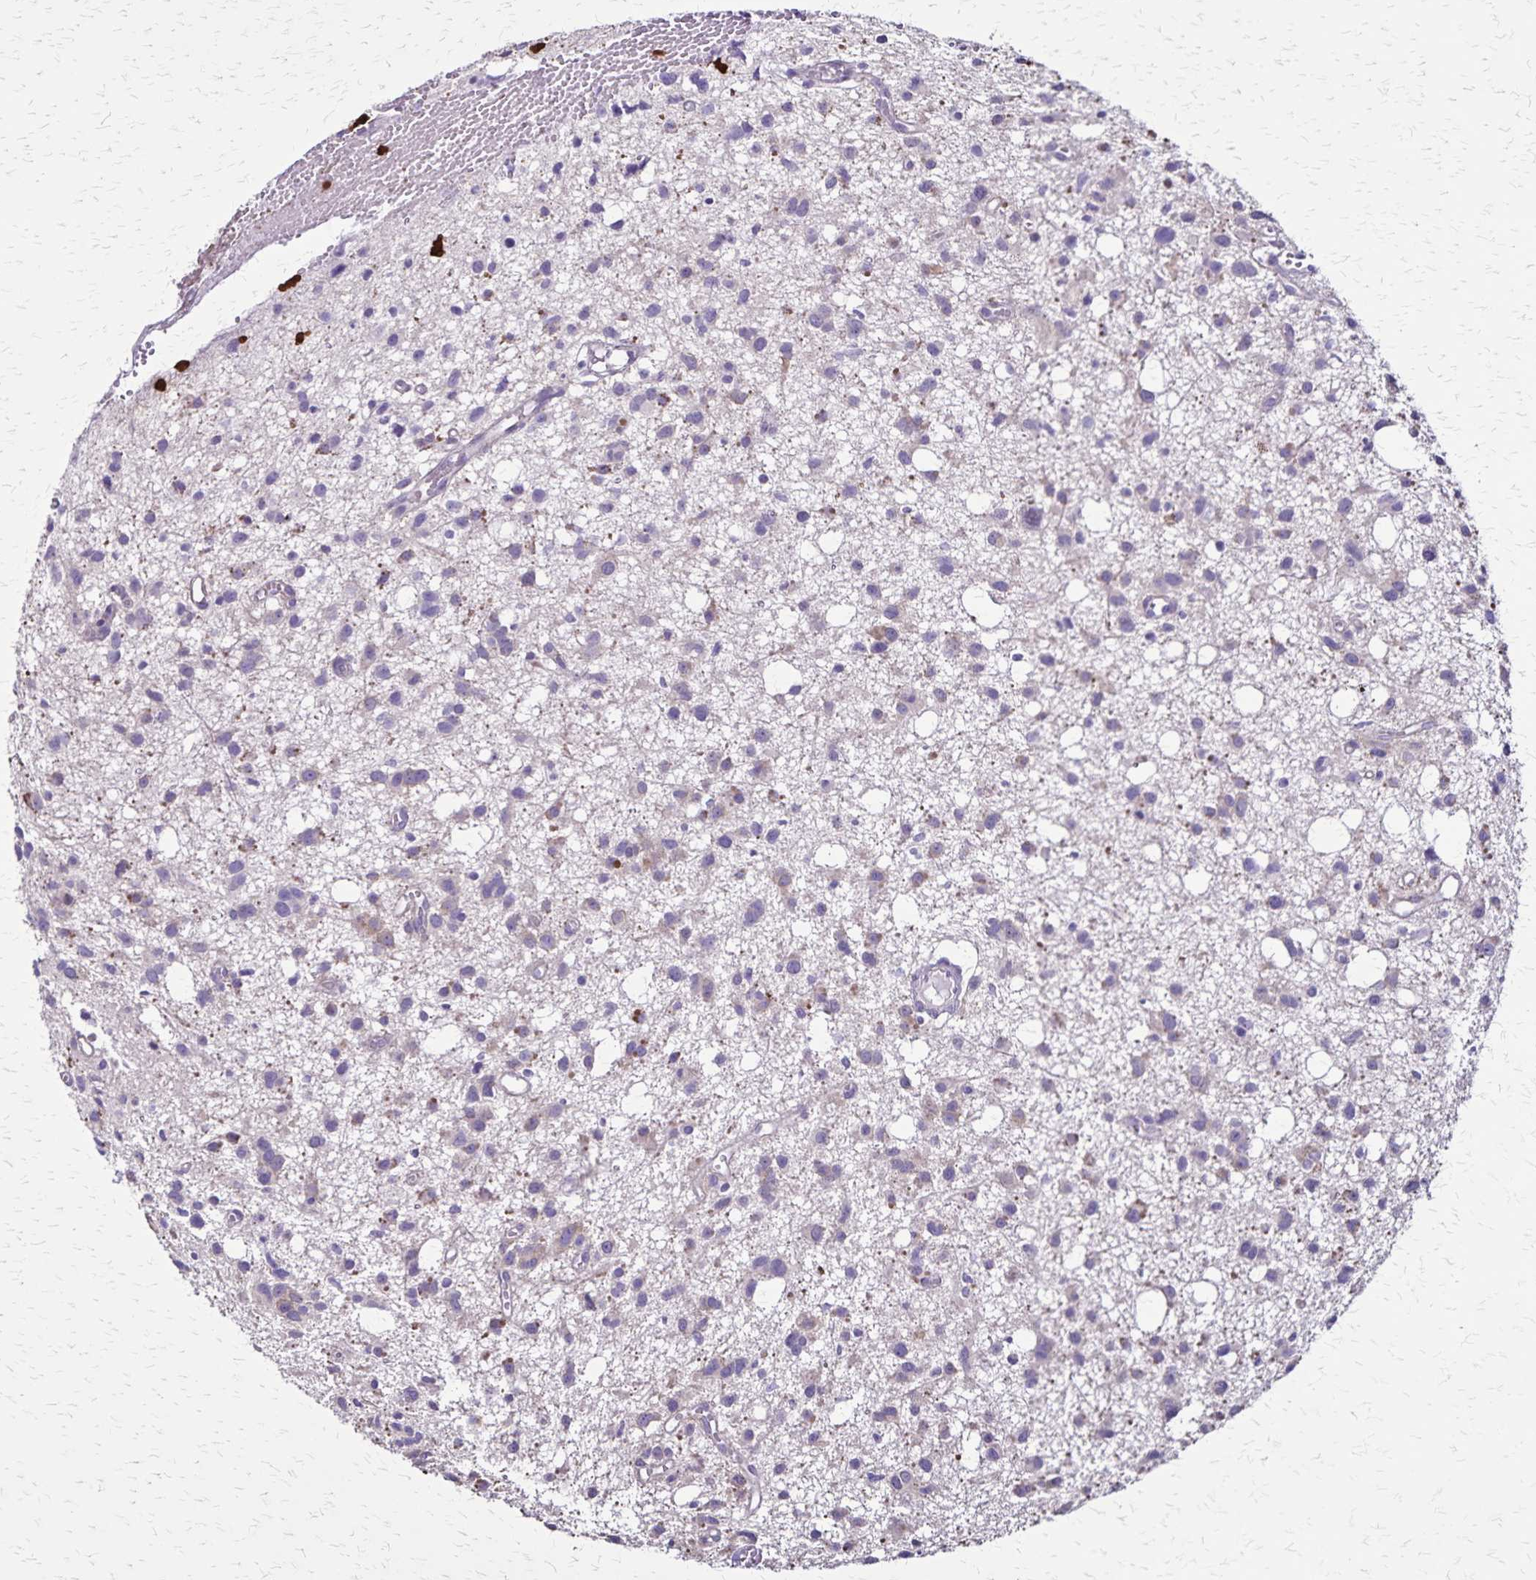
{"staining": {"intensity": "negative", "quantity": "none", "location": "none"}, "tissue": "glioma", "cell_type": "Tumor cells", "image_type": "cancer", "snomed": [{"axis": "morphology", "description": "Glioma, malignant, High grade"}, {"axis": "topography", "description": "Brain"}], "caption": "Tumor cells are negative for brown protein staining in malignant glioma (high-grade).", "gene": "ULBP3", "patient": {"sex": "male", "age": 23}}